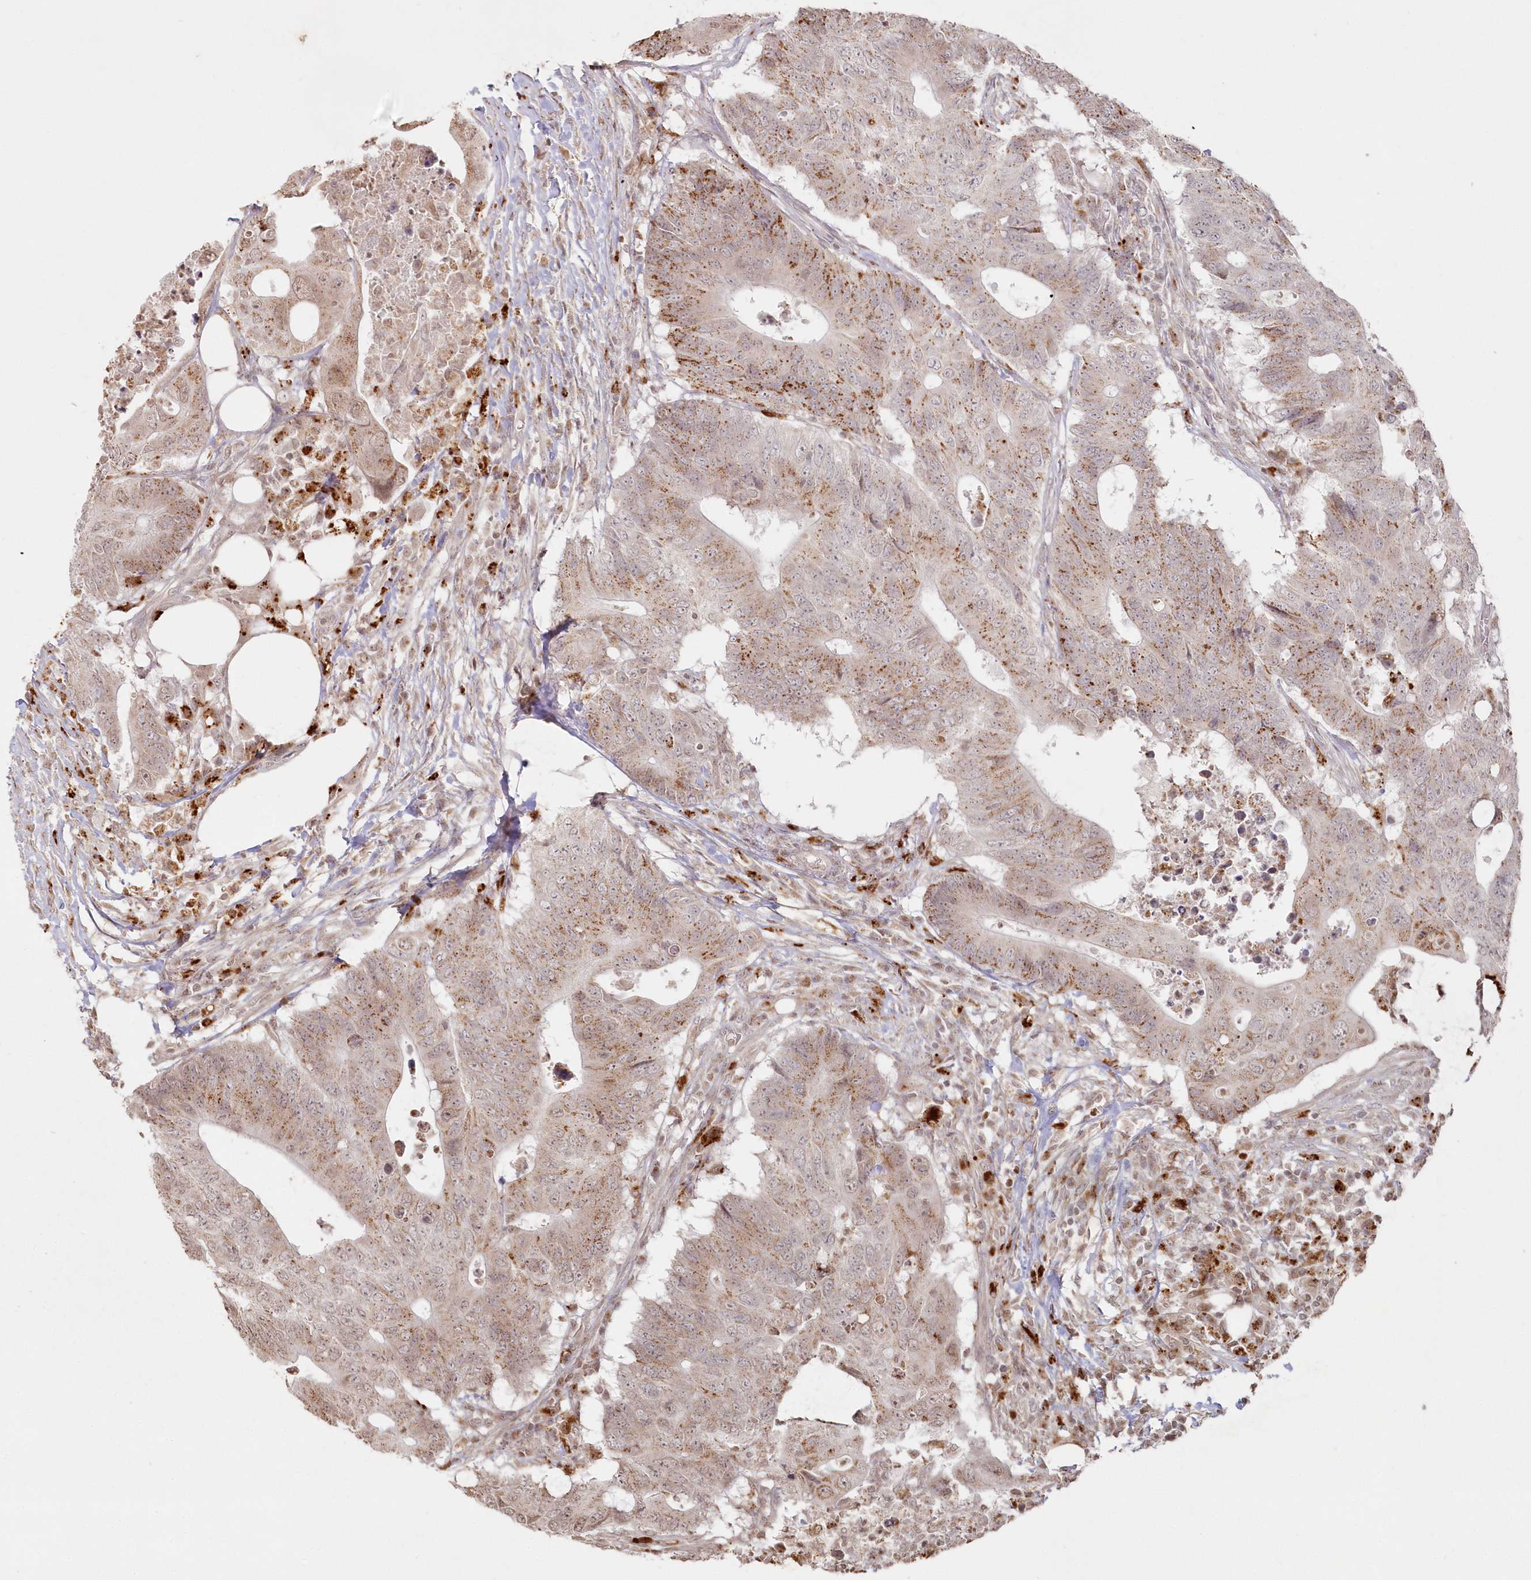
{"staining": {"intensity": "moderate", "quantity": "25%-75%", "location": "cytoplasmic/membranous"}, "tissue": "colorectal cancer", "cell_type": "Tumor cells", "image_type": "cancer", "snomed": [{"axis": "morphology", "description": "Adenocarcinoma, NOS"}, {"axis": "topography", "description": "Colon"}], "caption": "The micrograph reveals immunohistochemical staining of colorectal cancer (adenocarcinoma). There is moderate cytoplasmic/membranous expression is present in approximately 25%-75% of tumor cells.", "gene": "ARSB", "patient": {"sex": "male", "age": 71}}